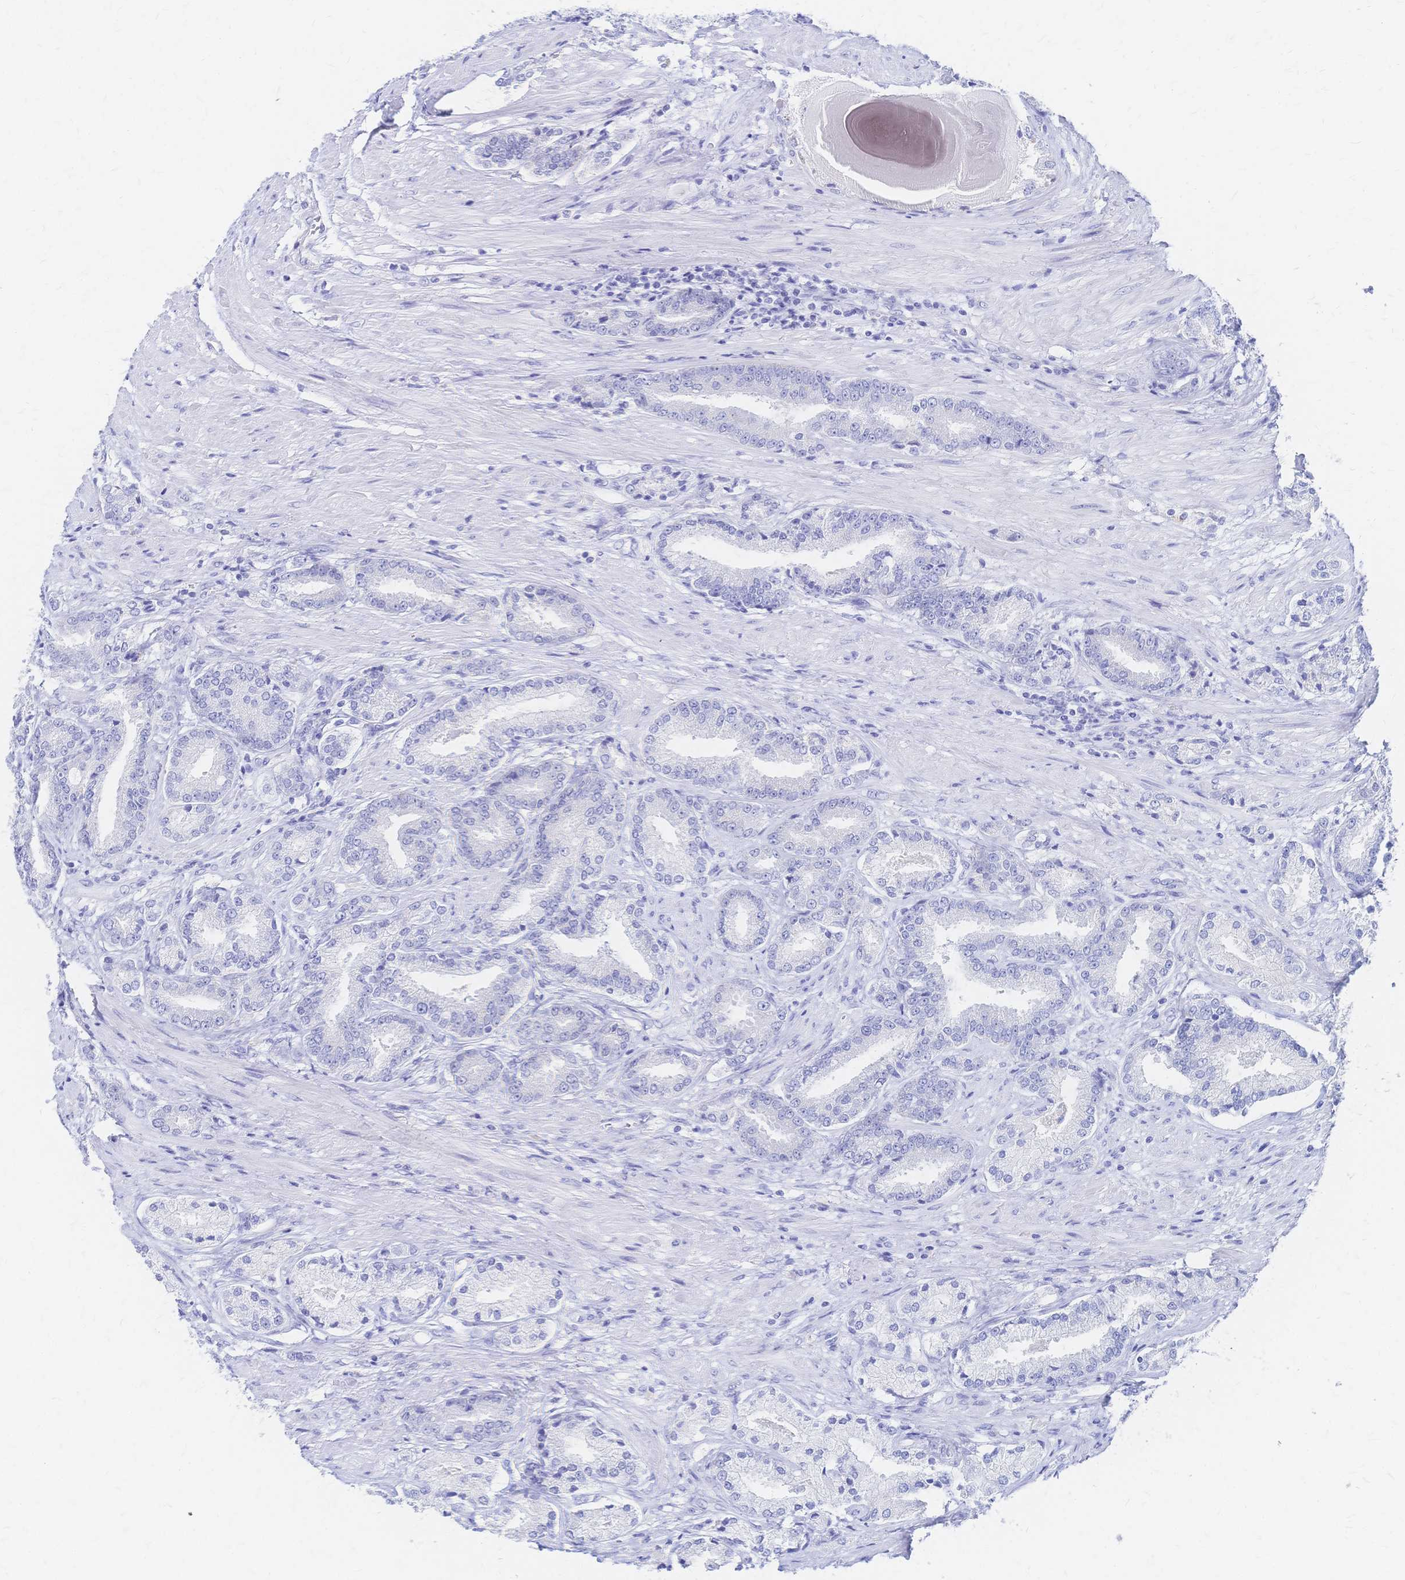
{"staining": {"intensity": "negative", "quantity": "none", "location": "none"}, "tissue": "prostate cancer", "cell_type": "Tumor cells", "image_type": "cancer", "snomed": [{"axis": "morphology", "description": "Adenocarcinoma, High grade"}, {"axis": "topography", "description": "Prostate and seminal vesicle, NOS"}], "caption": "There is no significant positivity in tumor cells of adenocarcinoma (high-grade) (prostate). (DAB (3,3'-diaminobenzidine) IHC visualized using brightfield microscopy, high magnification).", "gene": "SLC5A1", "patient": {"sex": "male", "age": 61}}